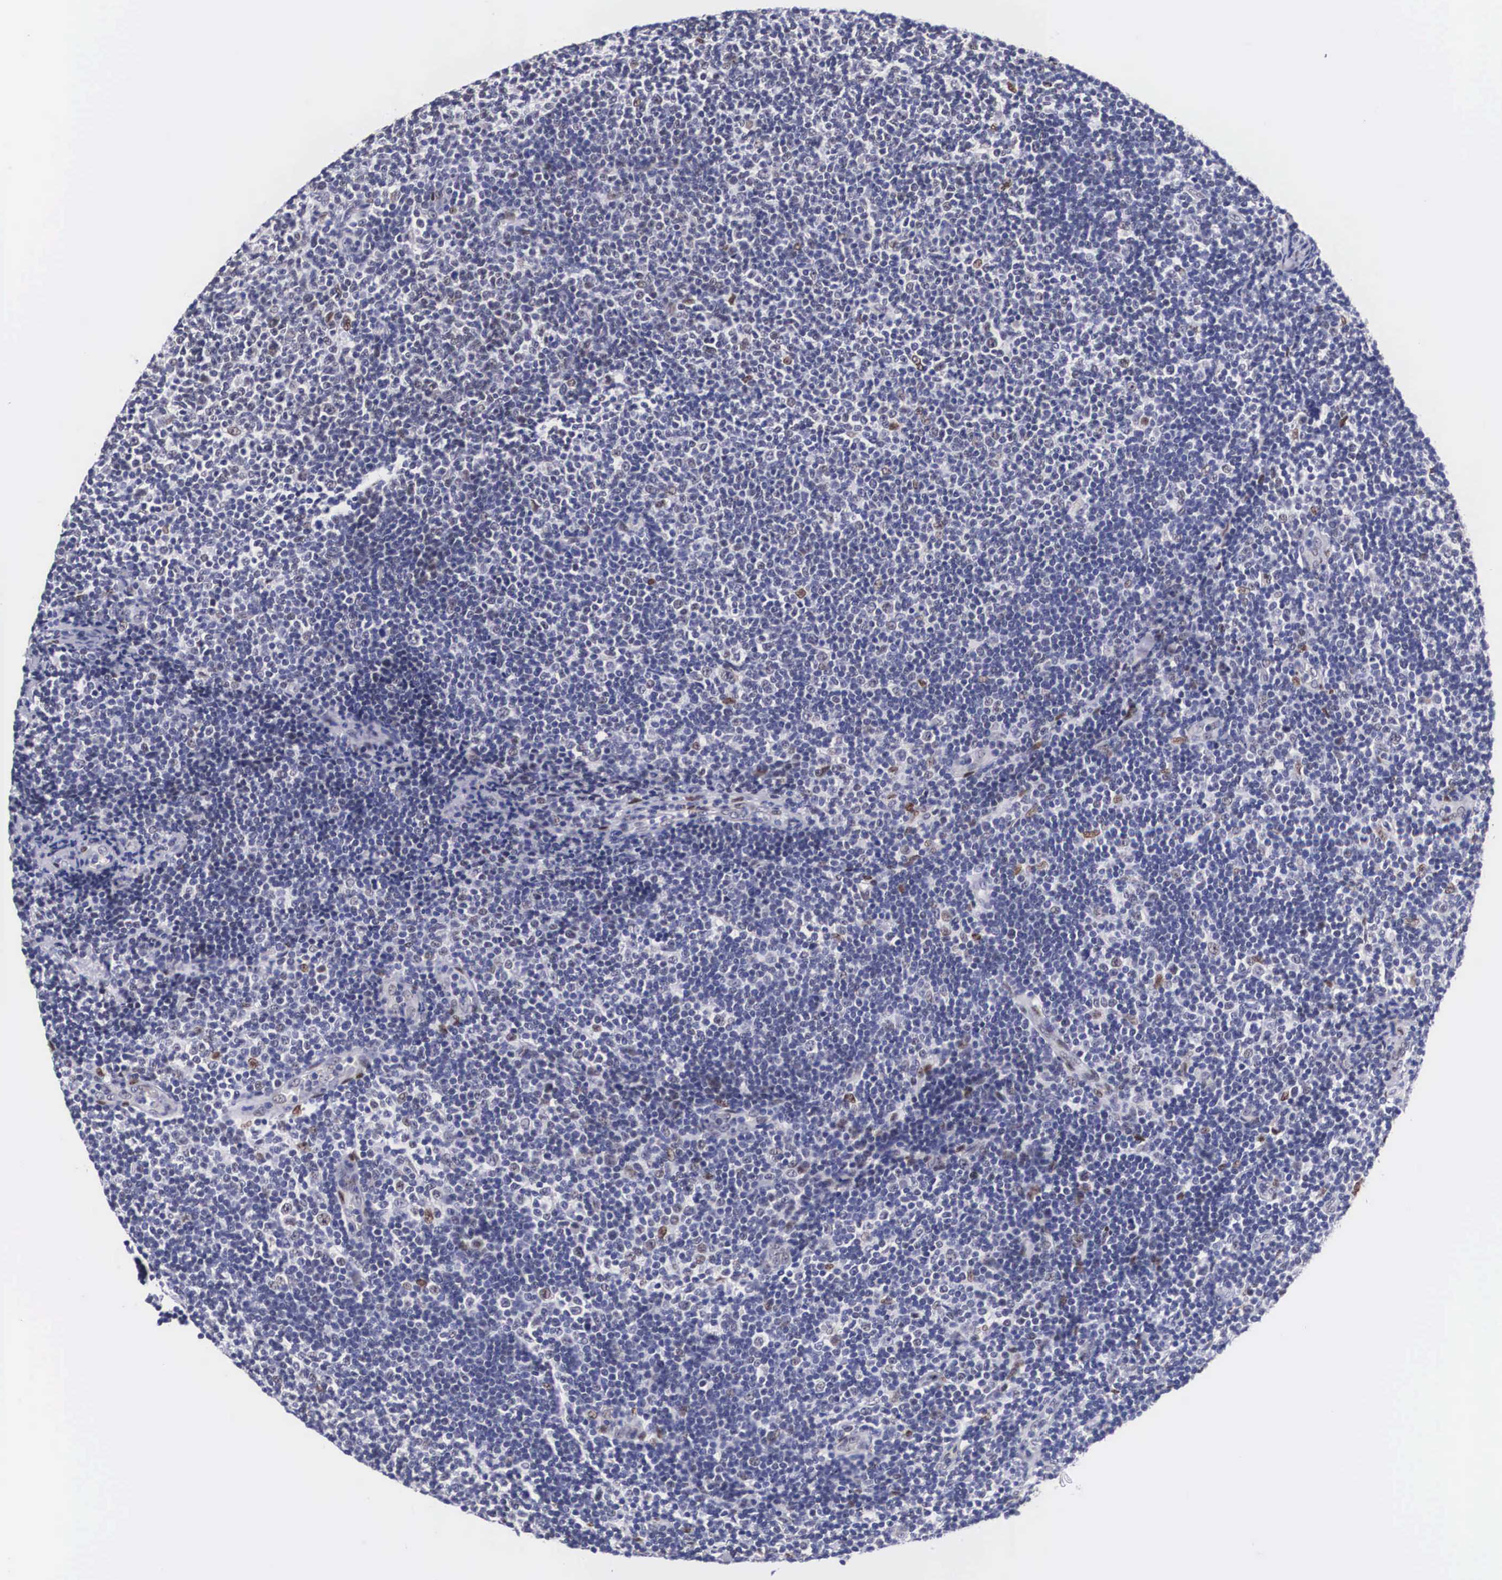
{"staining": {"intensity": "negative", "quantity": "none", "location": "none"}, "tissue": "lymphoma", "cell_type": "Tumor cells", "image_type": "cancer", "snomed": [{"axis": "morphology", "description": "Malignant lymphoma, non-Hodgkin's type, Low grade"}, {"axis": "topography", "description": "Lymph node"}], "caption": "Image shows no significant protein positivity in tumor cells of lymphoma. The staining is performed using DAB (3,3'-diaminobenzidine) brown chromogen with nuclei counter-stained in using hematoxylin.", "gene": "KHDRBS3", "patient": {"sex": "male", "age": 49}}